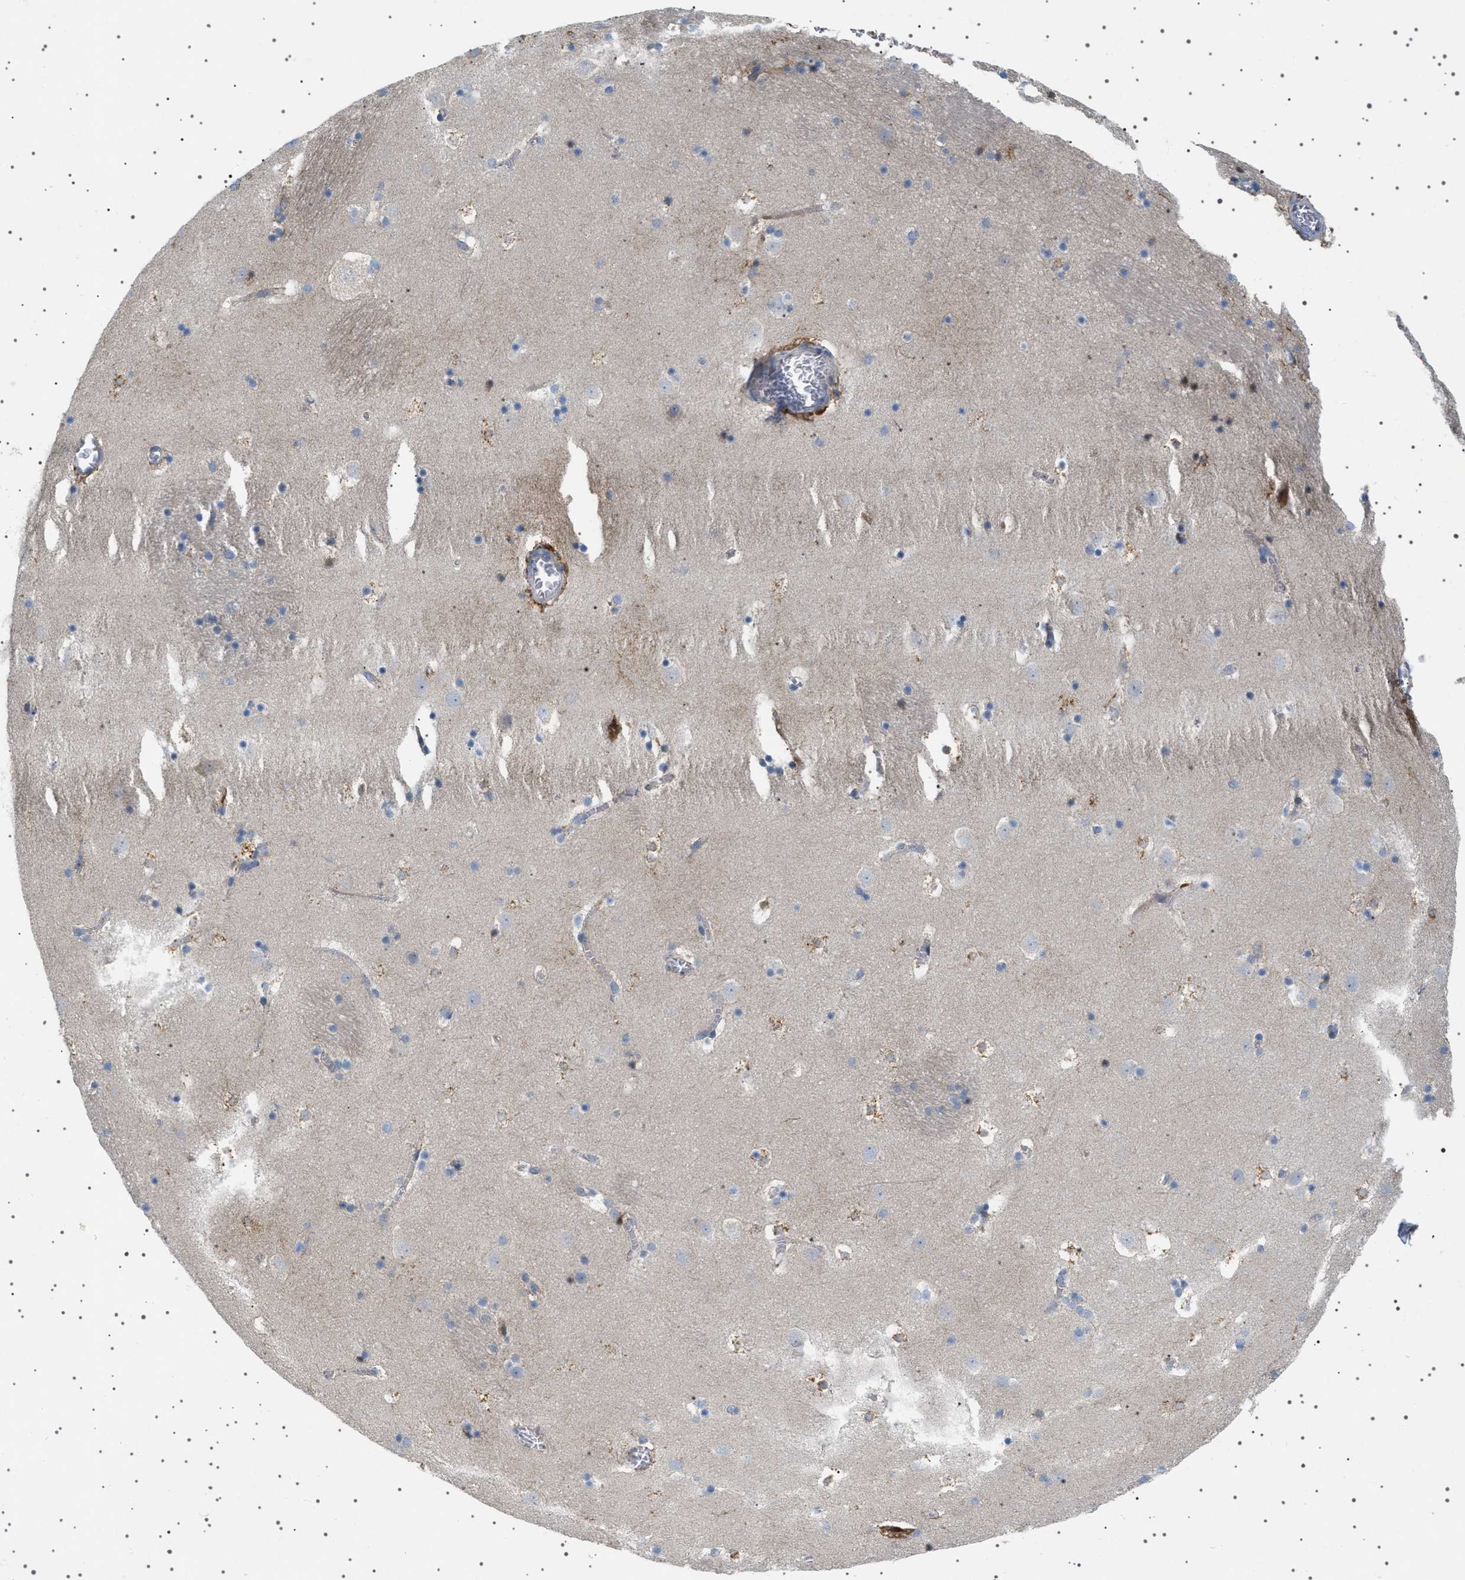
{"staining": {"intensity": "negative", "quantity": "none", "location": "none"}, "tissue": "caudate", "cell_type": "Glial cells", "image_type": "normal", "snomed": [{"axis": "morphology", "description": "Normal tissue, NOS"}, {"axis": "topography", "description": "Lateral ventricle wall"}], "caption": "DAB (3,3'-diaminobenzidine) immunohistochemical staining of unremarkable caudate exhibits no significant positivity in glial cells.", "gene": "ADCY10", "patient": {"sex": "male", "age": 45}}